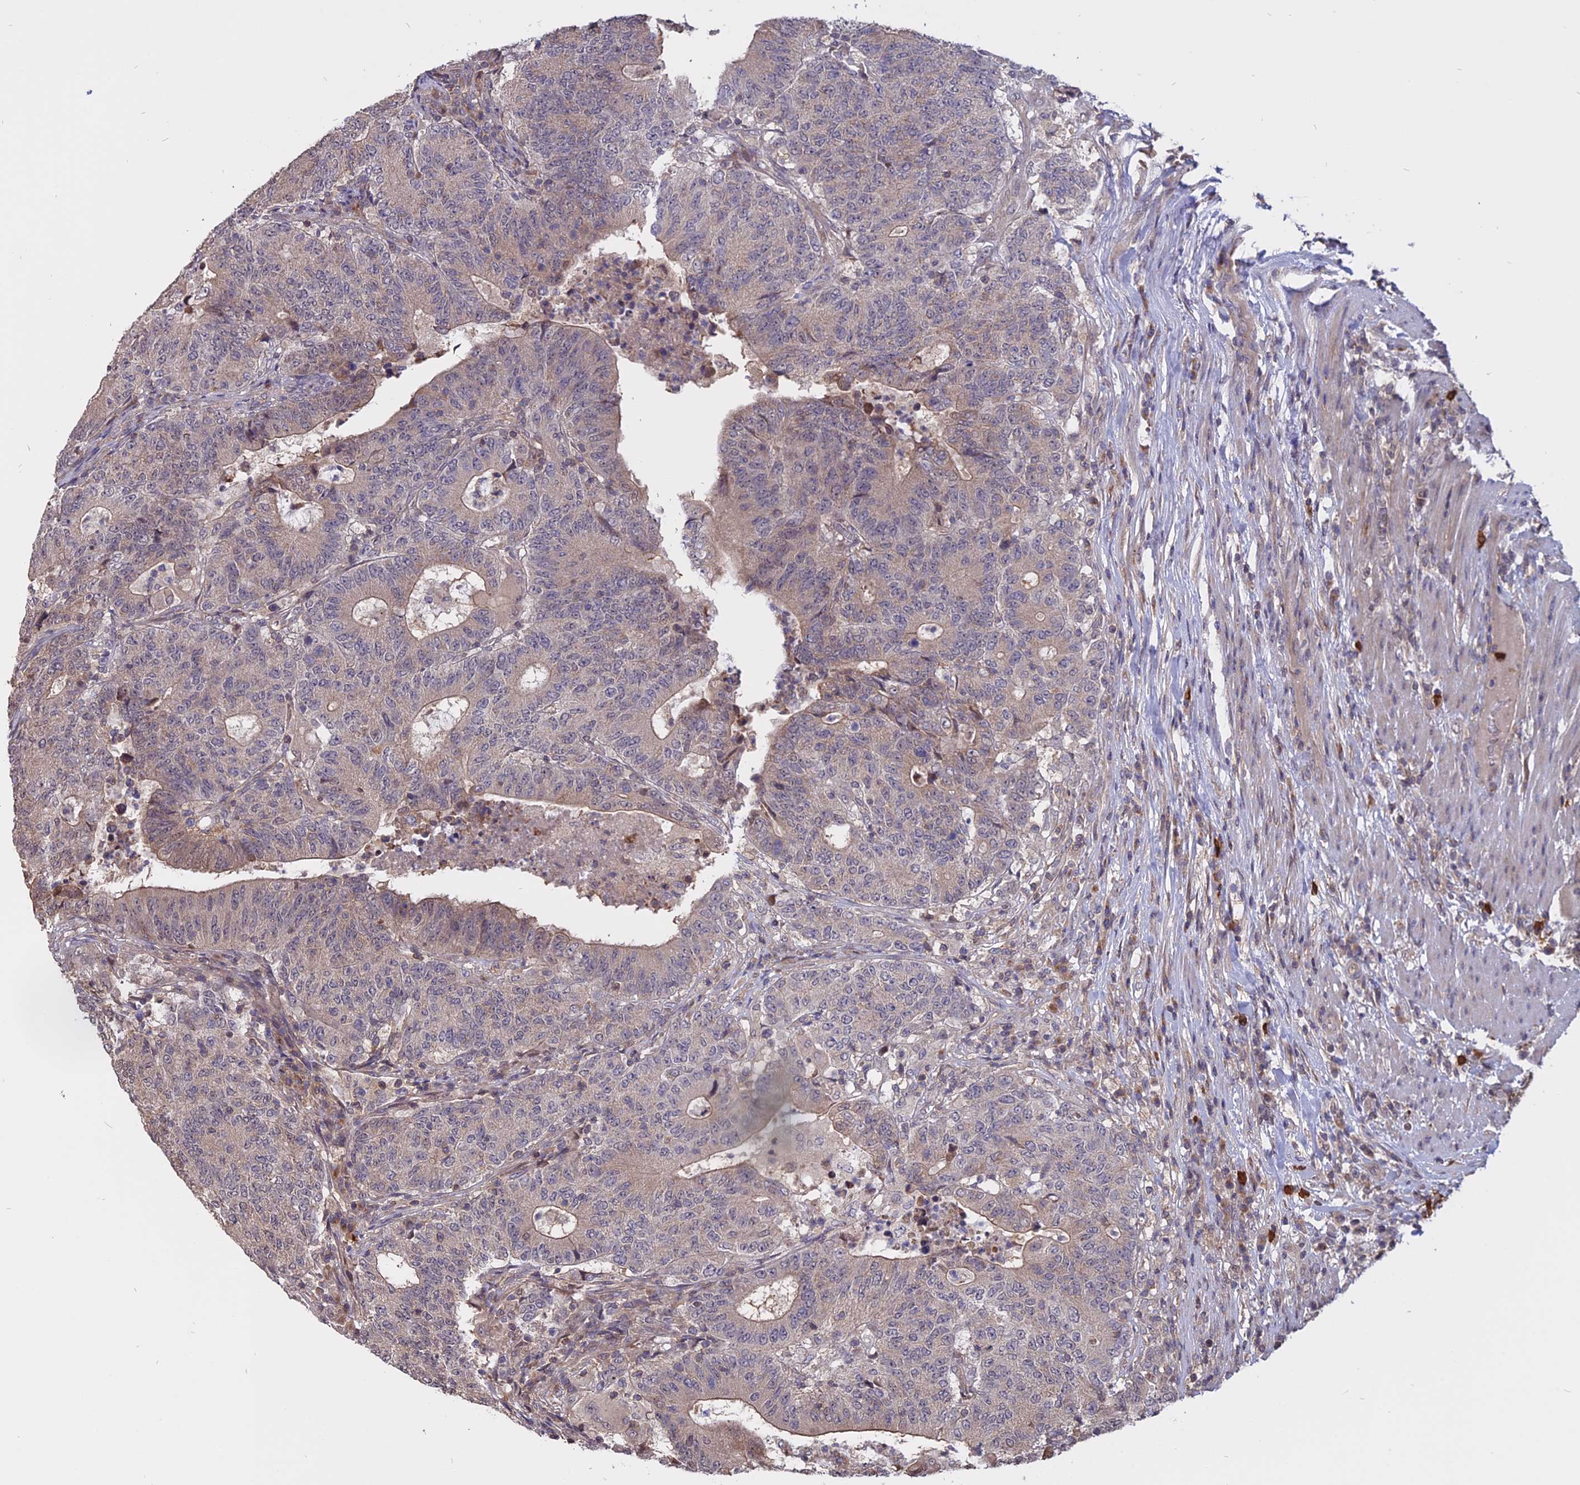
{"staining": {"intensity": "negative", "quantity": "none", "location": "none"}, "tissue": "colorectal cancer", "cell_type": "Tumor cells", "image_type": "cancer", "snomed": [{"axis": "morphology", "description": "Adenocarcinoma, NOS"}, {"axis": "topography", "description": "Colon"}], "caption": "Immunohistochemistry (IHC) of human colorectal adenocarcinoma exhibits no positivity in tumor cells. Nuclei are stained in blue.", "gene": "CARMIL2", "patient": {"sex": "female", "age": 75}}